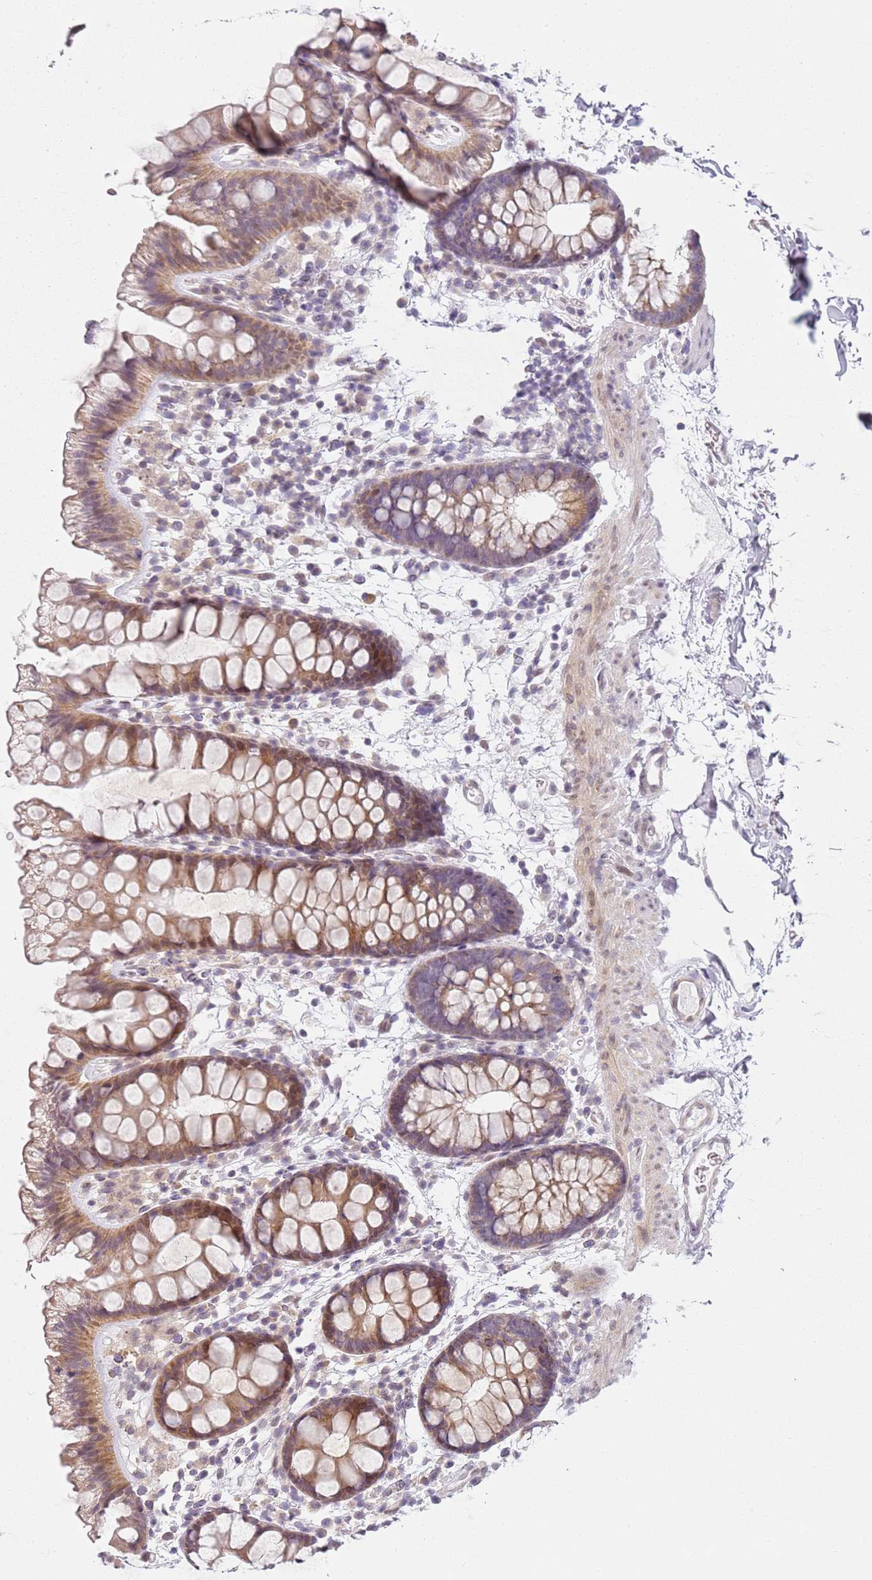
{"staining": {"intensity": "weak", "quantity": ">75%", "location": "cytoplasmic/membranous"}, "tissue": "colon", "cell_type": "Endothelial cells", "image_type": "normal", "snomed": [{"axis": "morphology", "description": "Normal tissue, NOS"}, {"axis": "topography", "description": "Colon"}], "caption": "Weak cytoplasmic/membranous staining is present in approximately >75% of endothelial cells in normal colon.", "gene": "DEFB116", "patient": {"sex": "female", "age": 62}}